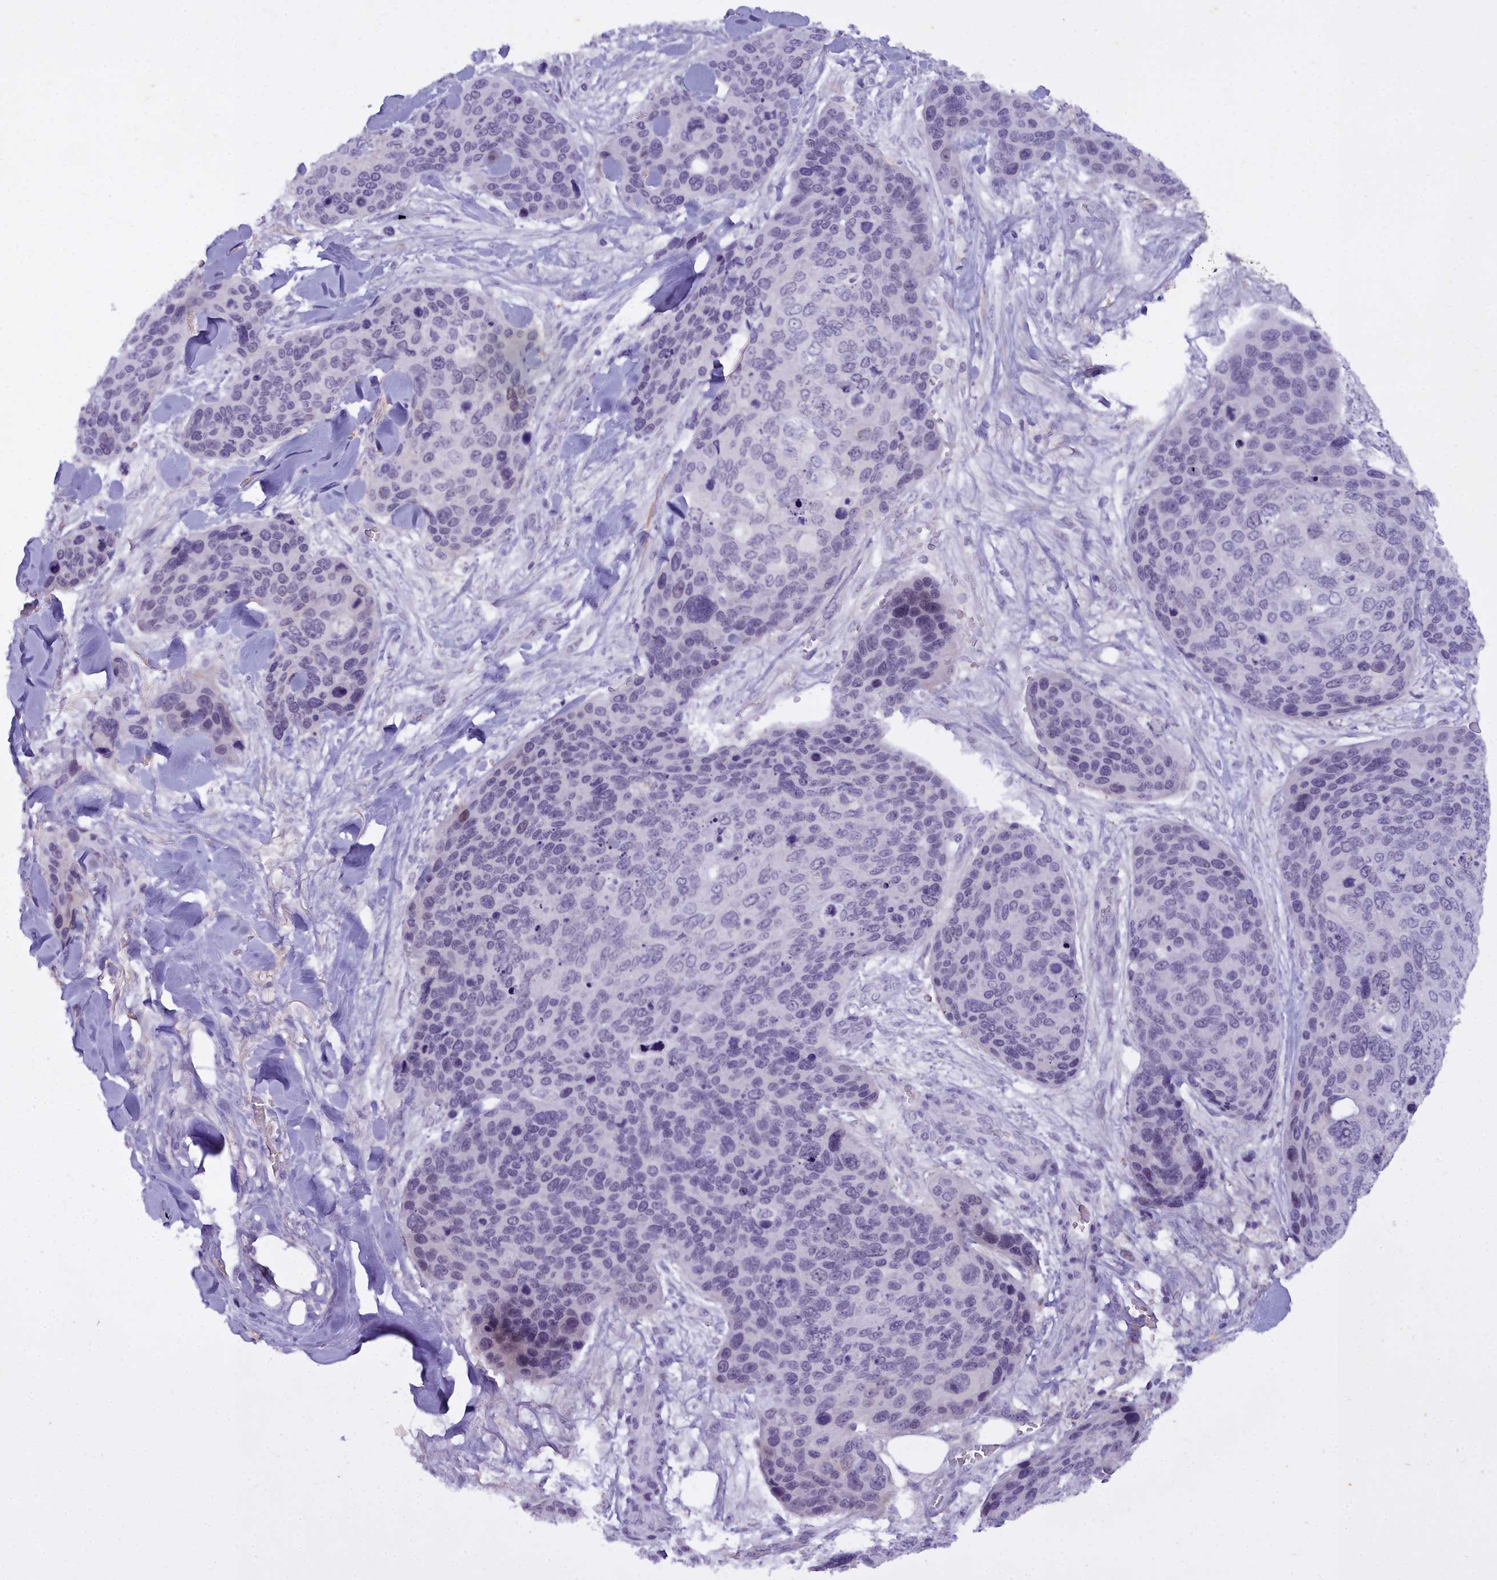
{"staining": {"intensity": "negative", "quantity": "none", "location": "none"}, "tissue": "skin cancer", "cell_type": "Tumor cells", "image_type": "cancer", "snomed": [{"axis": "morphology", "description": "Basal cell carcinoma"}, {"axis": "topography", "description": "Skin"}], "caption": "Immunohistochemistry histopathology image of neoplastic tissue: skin cancer stained with DAB (3,3'-diaminobenzidine) exhibits no significant protein expression in tumor cells. Nuclei are stained in blue.", "gene": "OSTN", "patient": {"sex": "female", "age": 74}}